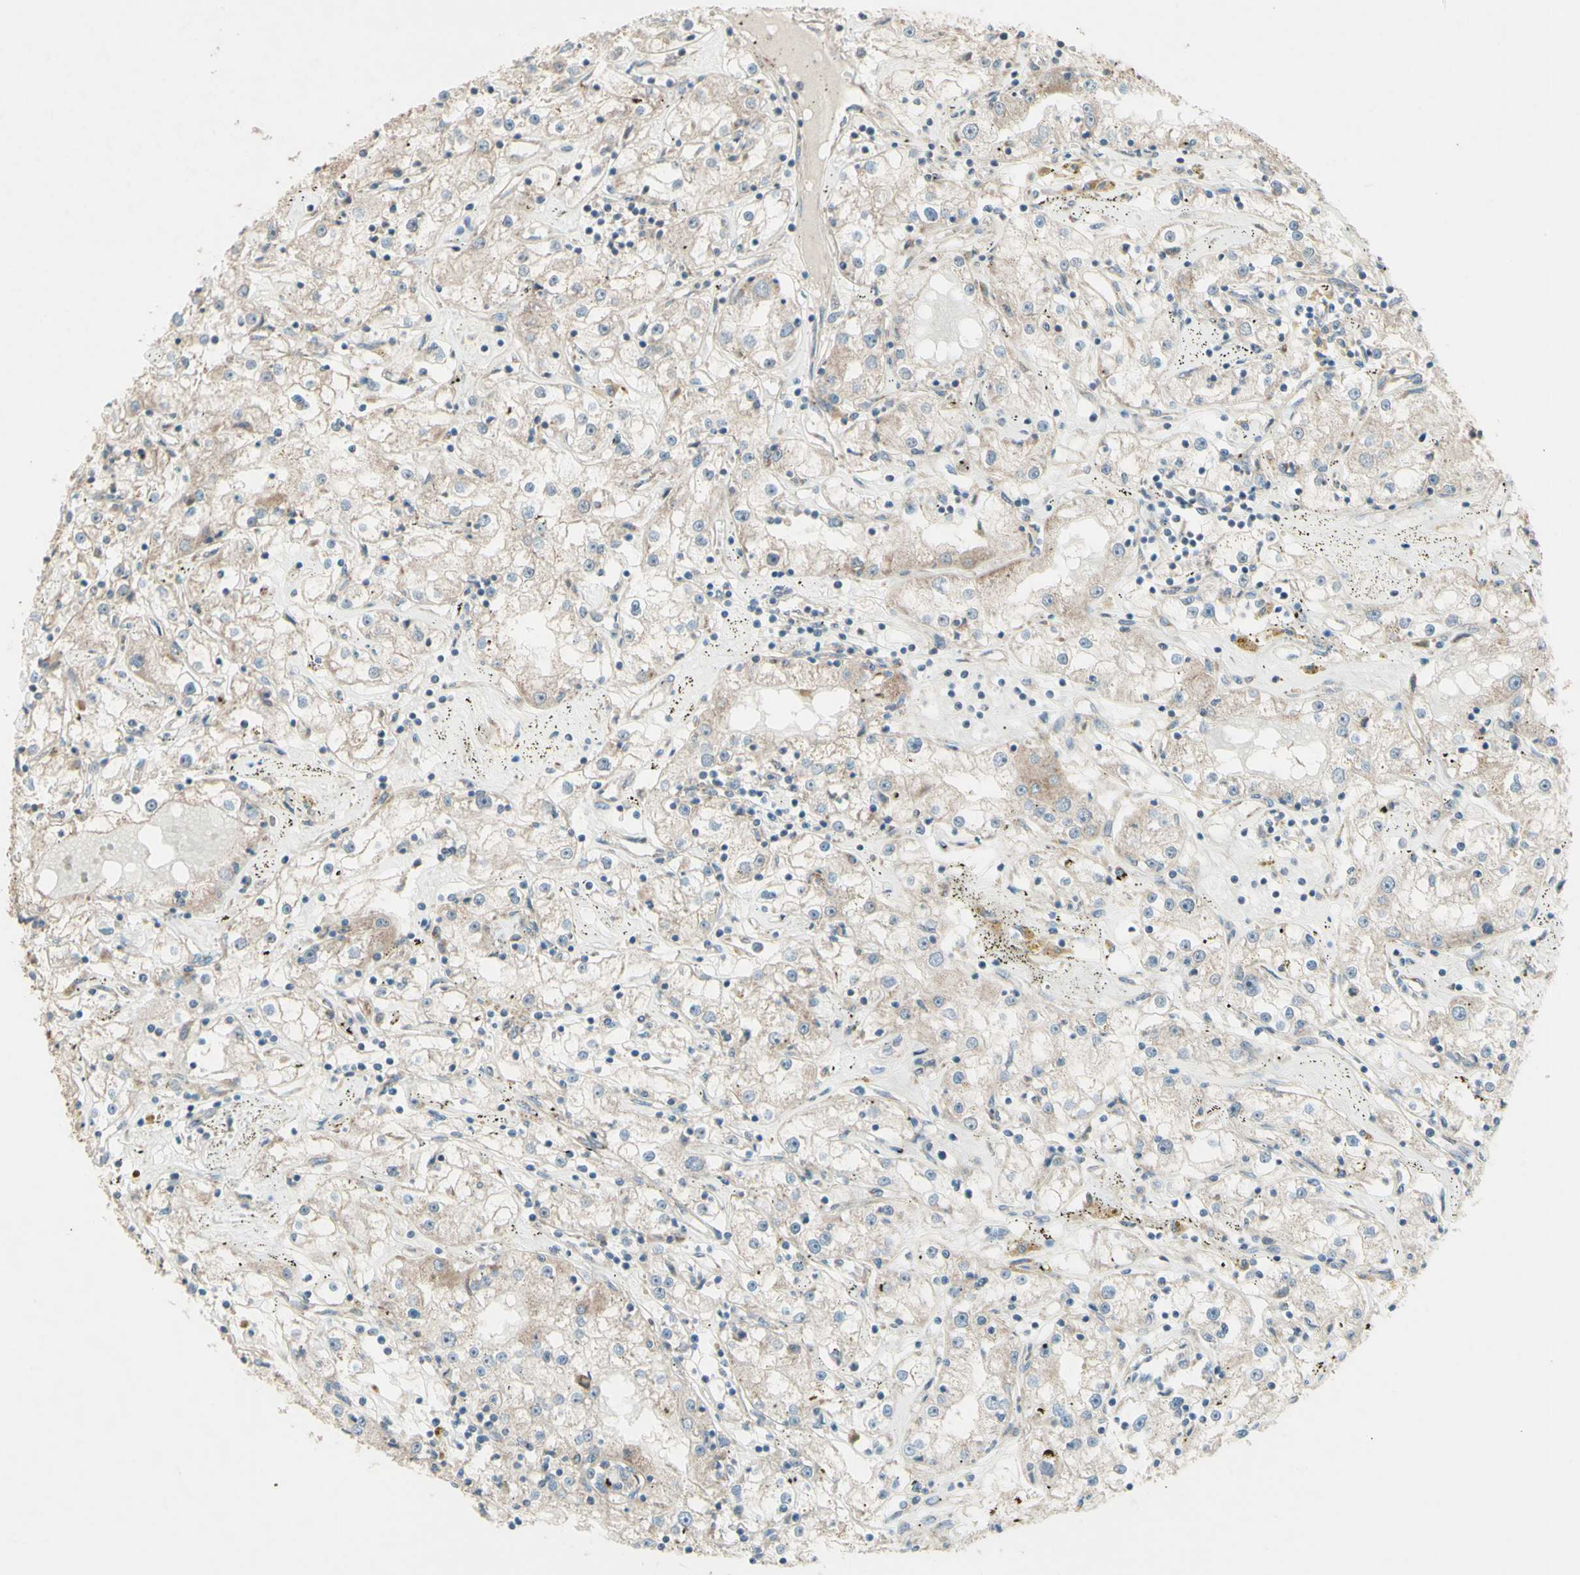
{"staining": {"intensity": "weak", "quantity": "25%-75%", "location": "cytoplasmic/membranous"}, "tissue": "renal cancer", "cell_type": "Tumor cells", "image_type": "cancer", "snomed": [{"axis": "morphology", "description": "Adenocarcinoma, NOS"}, {"axis": "topography", "description": "Kidney"}], "caption": "Tumor cells display weak cytoplasmic/membranous staining in about 25%-75% of cells in renal cancer.", "gene": "RHOT1", "patient": {"sex": "male", "age": 56}}